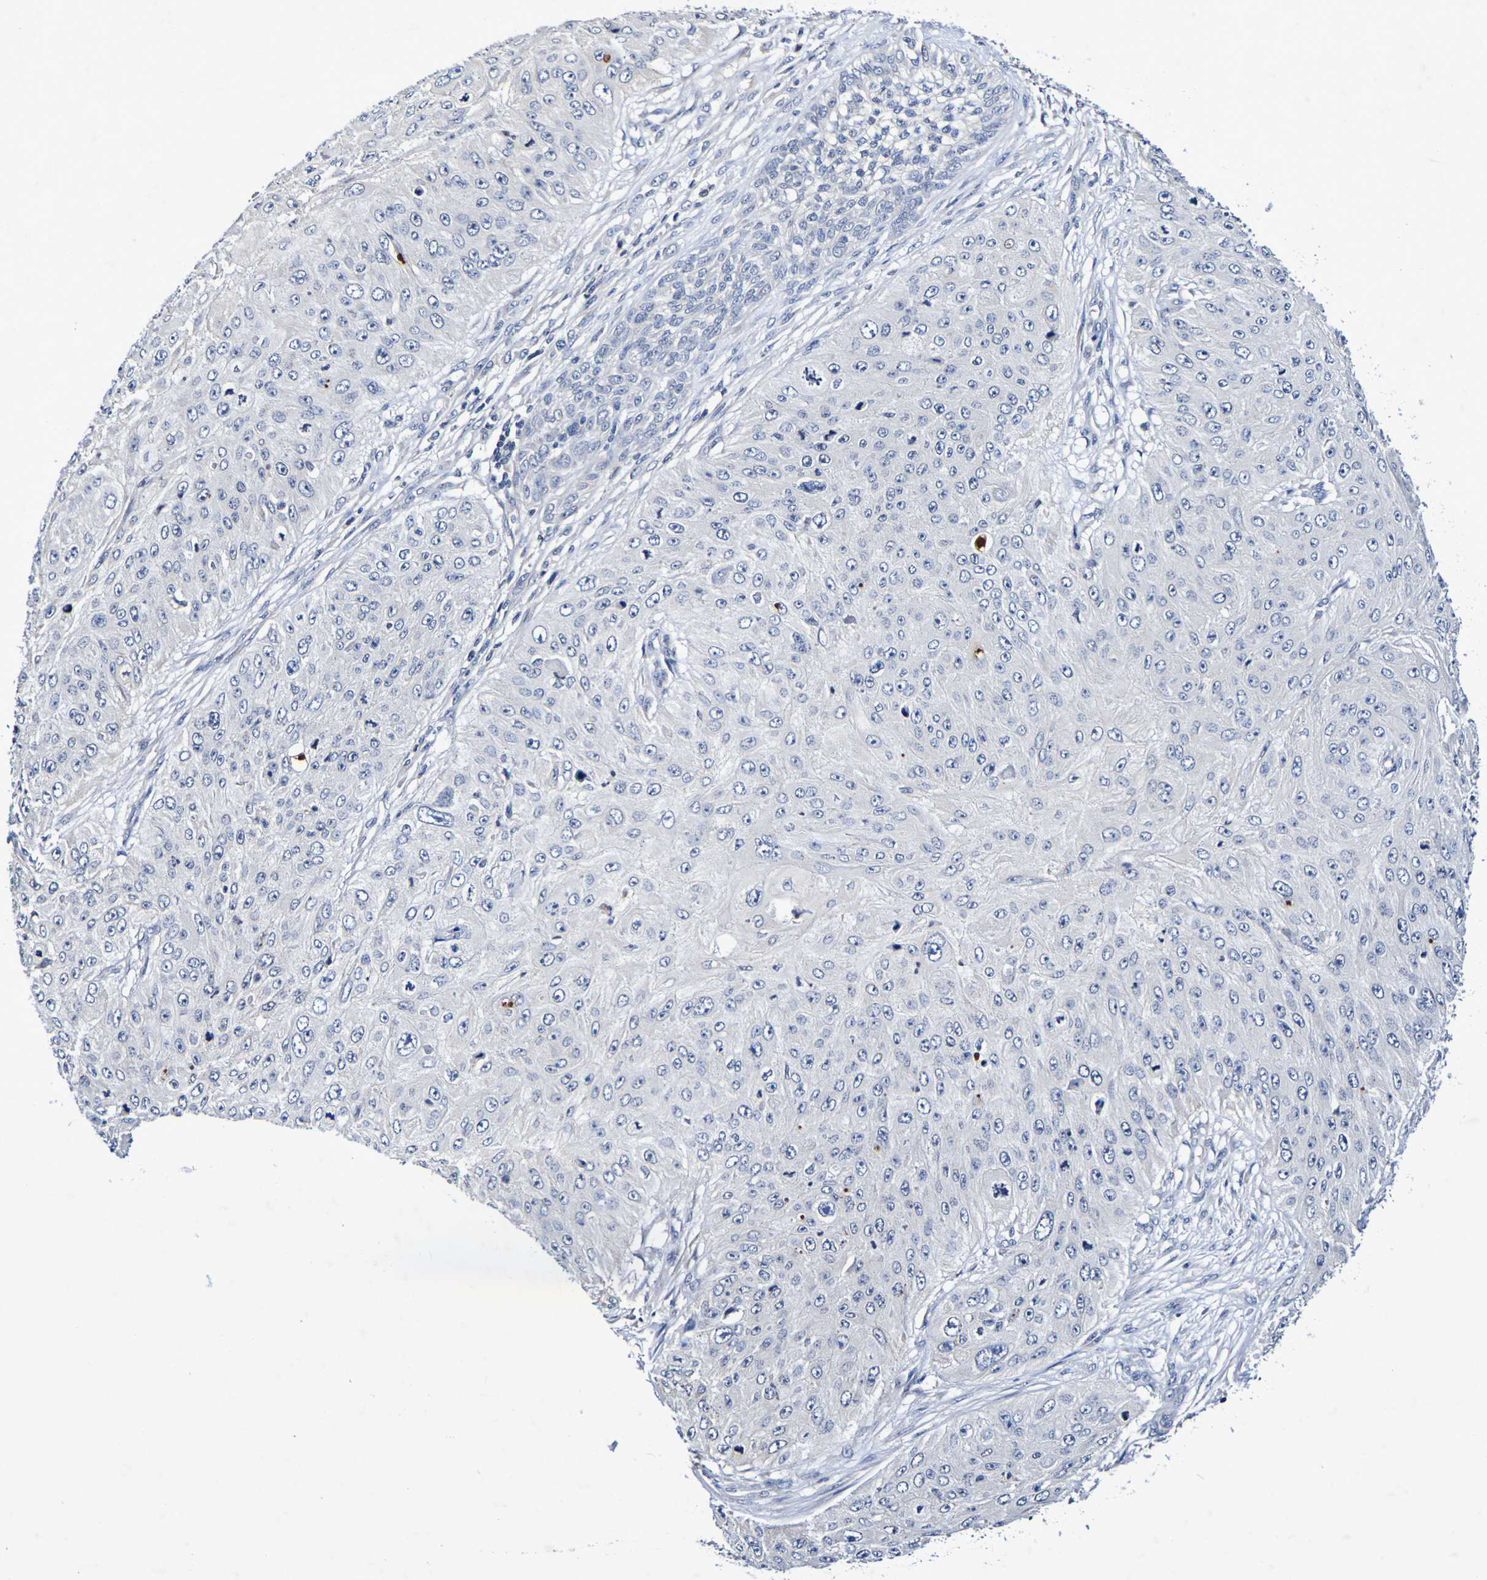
{"staining": {"intensity": "negative", "quantity": "none", "location": "none"}, "tissue": "skin cancer", "cell_type": "Tumor cells", "image_type": "cancer", "snomed": [{"axis": "morphology", "description": "Squamous cell carcinoma, NOS"}, {"axis": "topography", "description": "Skin"}], "caption": "Immunohistochemical staining of human skin cancer (squamous cell carcinoma) displays no significant positivity in tumor cells.", "gene": "PTP4A2", "patient": {"sex": "female", "age": 80}}